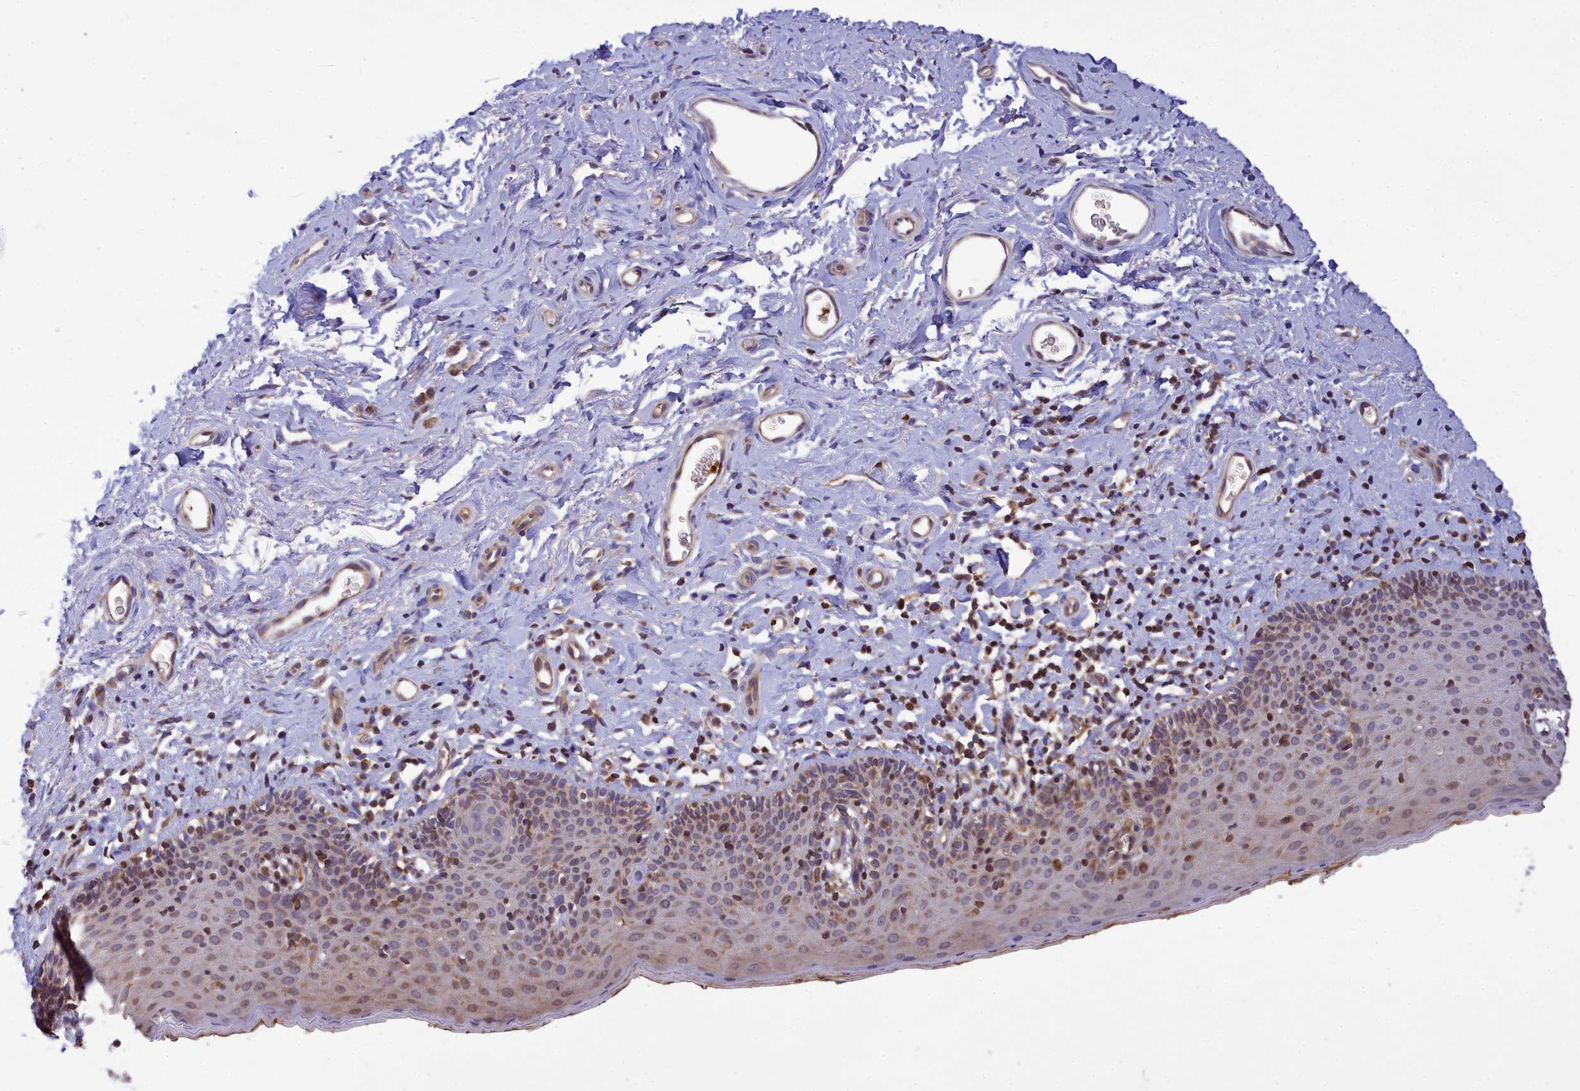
{"staining": {"intensity": "moderate", "quantity": "25%-75%", "location": "cytoplasmic/membranous"}, "tissue": "skin", "cell_type": "Epidermal cells", "image_type": "normal", "snomed": [{"axis": "morphology", "description": "Normal tissue, NOS"}, {"axis": "topography", "description": "Vulva"}], "caption": "Brown immunohistochemical staining in normal human skin displays moderate cytoplasmic/membranous staining in about 25%-75% of epidermal cells.", "gene": "PKHD1L1", "patient": {"sex": "female", "age": 66}}